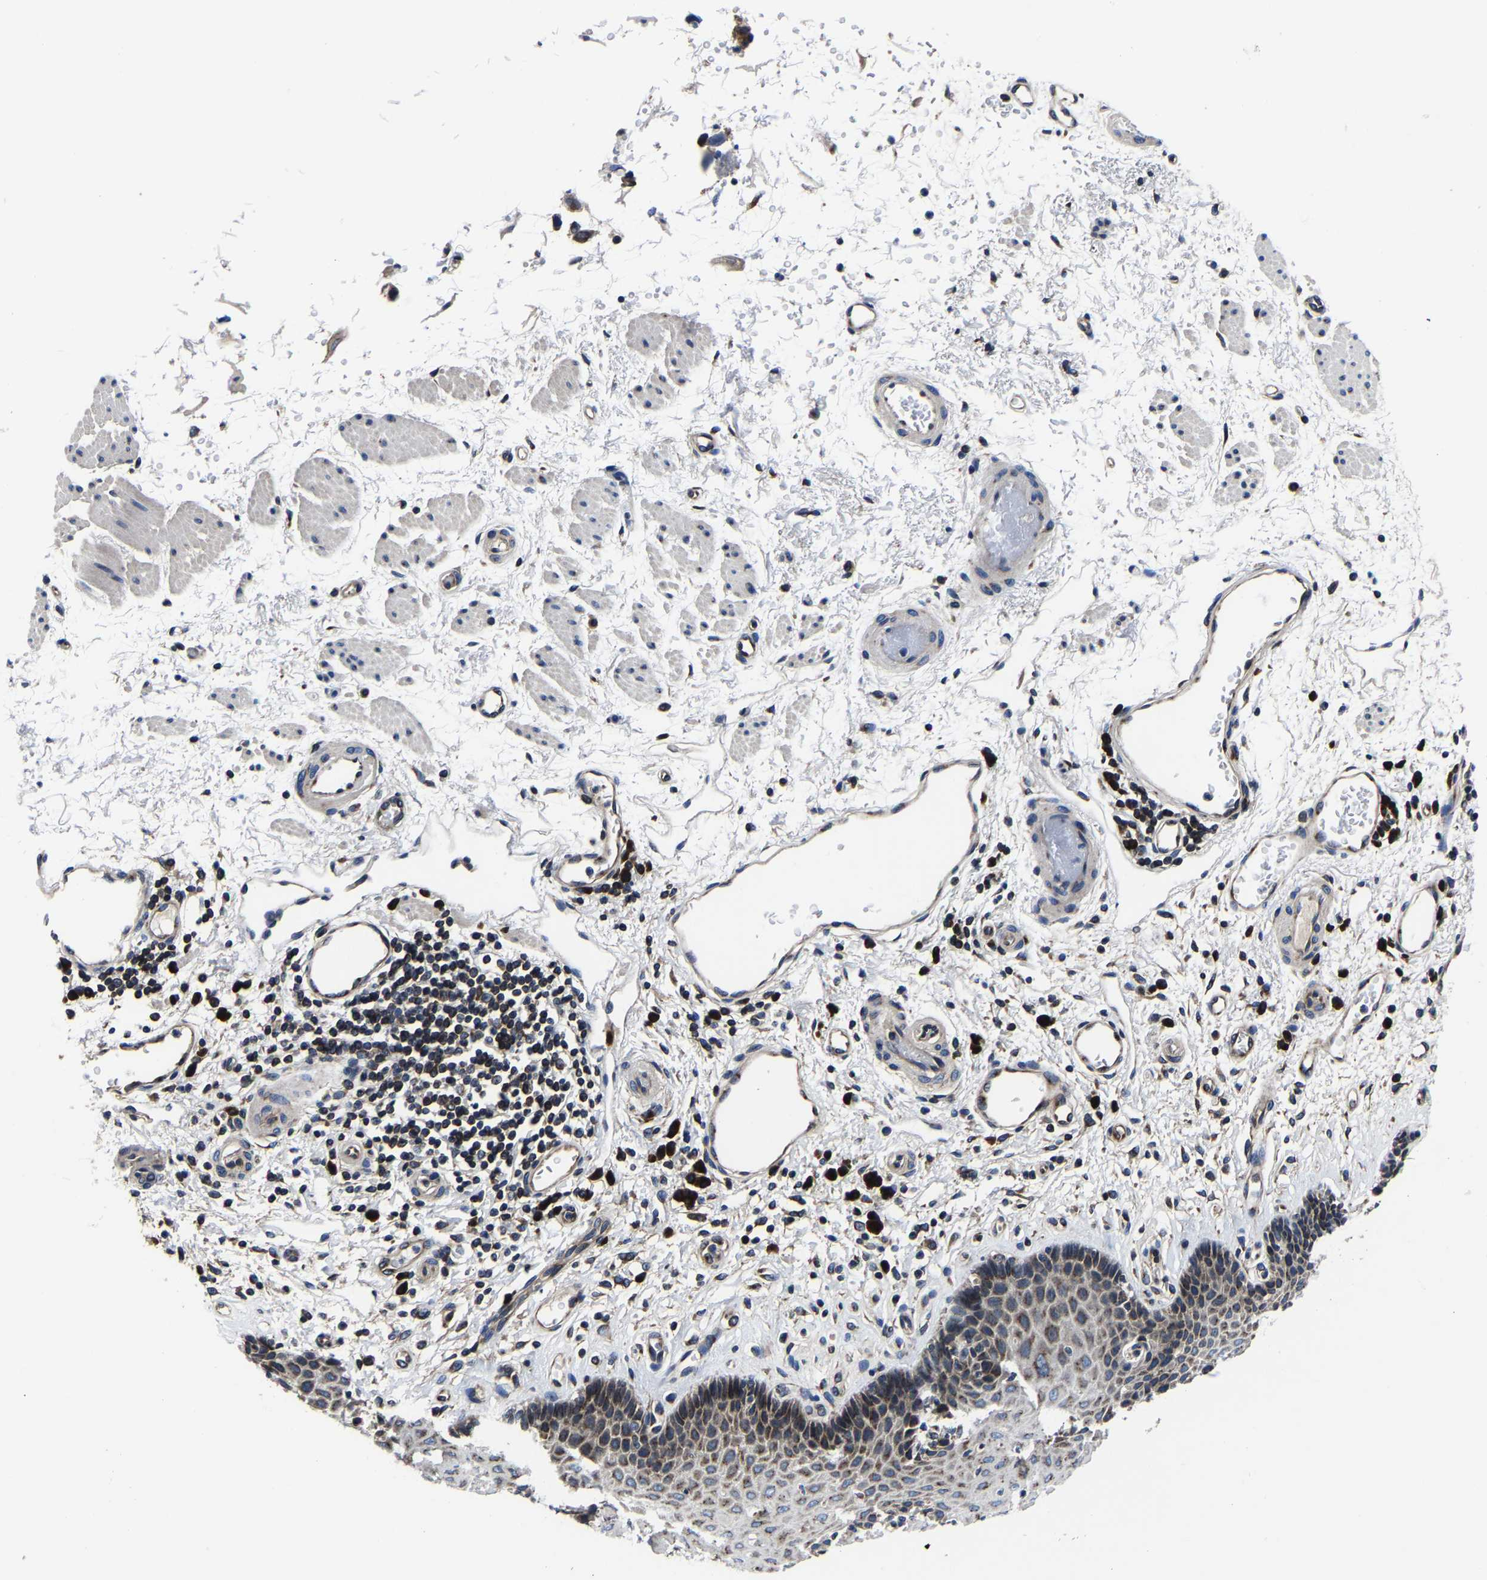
{"staining": {"intensity": "moderate", "quantity": ">75%", "location": "cytoplasmic/membranous"}, "tissue": "esophagus", "cell_type": "Squamous epithelial cells", "image_type": "normal", "snomed": [{"axis": "morphology", "description": "Normal tissue, NOS"}, {"axis": "topography", "description": "Esophagus"}], "caption": "Immunohistochemistry (IHC) micrograph of benign esophagus: esophagus stained using IHC displays medium levels of moderate protein expression localized specifically in the cytoplasmic/membranous of squamous epithelial cells, appearing as a cytoplasmic/membranous brown color.", "gene": "EBAG9", "patient": {"sex": "male", "age": 54}}